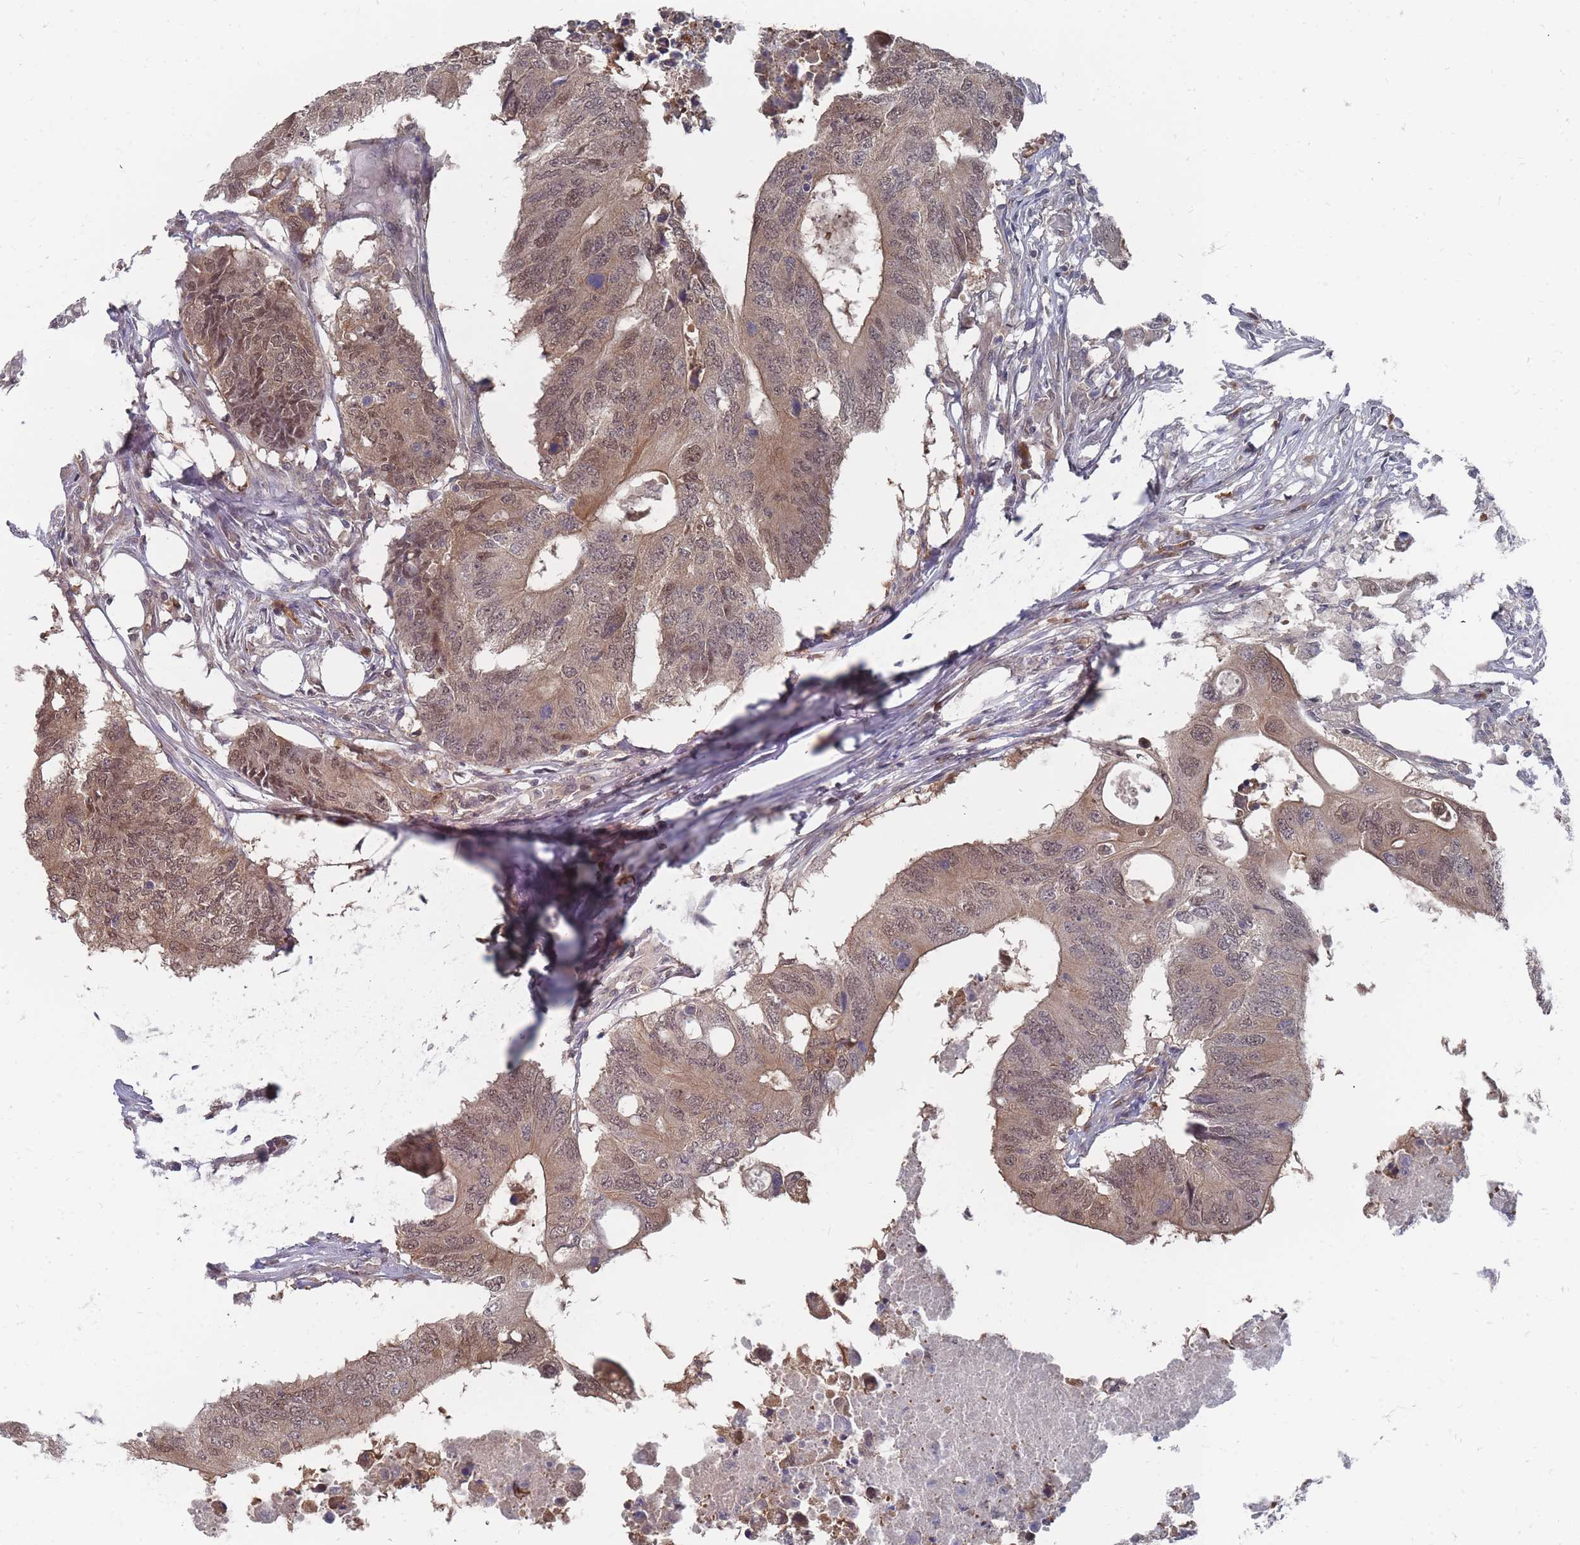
{"staining": {"intensity": "moderate", "quantity": ">75%", "location": "cytoplasmic/membranous,nuclear"}, "tissue": "colorectal cancer", "cell_type": "Tumor cells", "image_type": "cancer", "snomed": [{"axis": "morphology", "description": "Adenocarcinoma, NOS"}, {"axis": "topography", "description": "Colon"}], "caption": "Immunohistochemistry (DAB (3,3'-diaminobenzidine)) staining of human colorectal cancer displays moderate cytoplasmic/membranous and nuclear protein expression in approximately >75% of tumor cells. The staining is performed using DAB brown chromogen to label protein expression. The nuclei are counter-stained blue using hematoxylin.", "gene": "NKD1", "patient": {"sex": "male", "age": 71}}